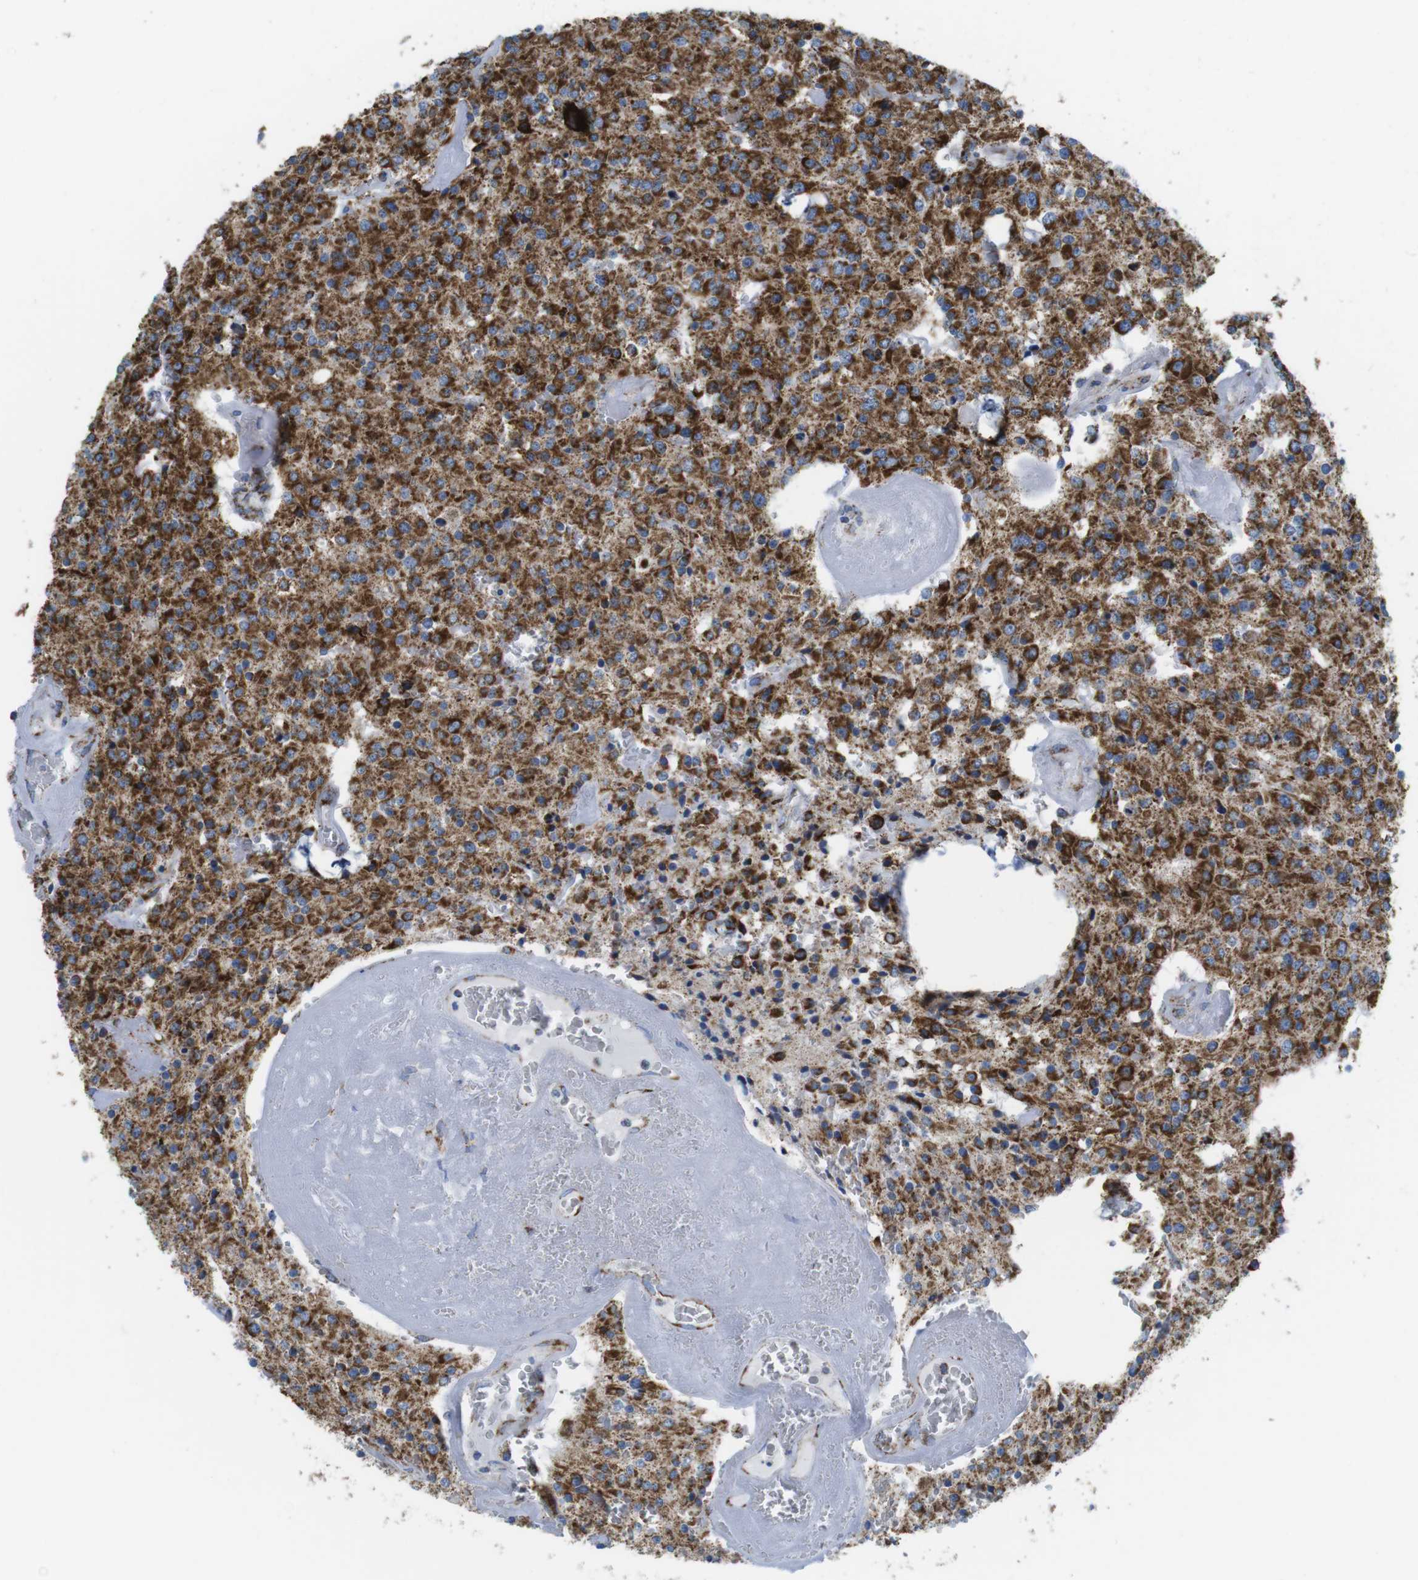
{"staining": {"intensity": "moderate", "quantity": ">75%", "location": "cytoplasmic/membranous"}, "tissue": "glioma", "cell_type": "Tumor cells", "image_type": "cancer", "snomed": [{"axis": "morphology", "description": "Glioma, malignant, Low grade"}, {"axis": "topography", "description": "Brain"}], "caption": "Approximately >75% of tumor cells in glioma display moderate cytoplasmic/membranous protein positivity as visualized by brown immunohistochemical staining.", "gene": "ATP5PO", "patient": {"sex": "male", "age": 58}}